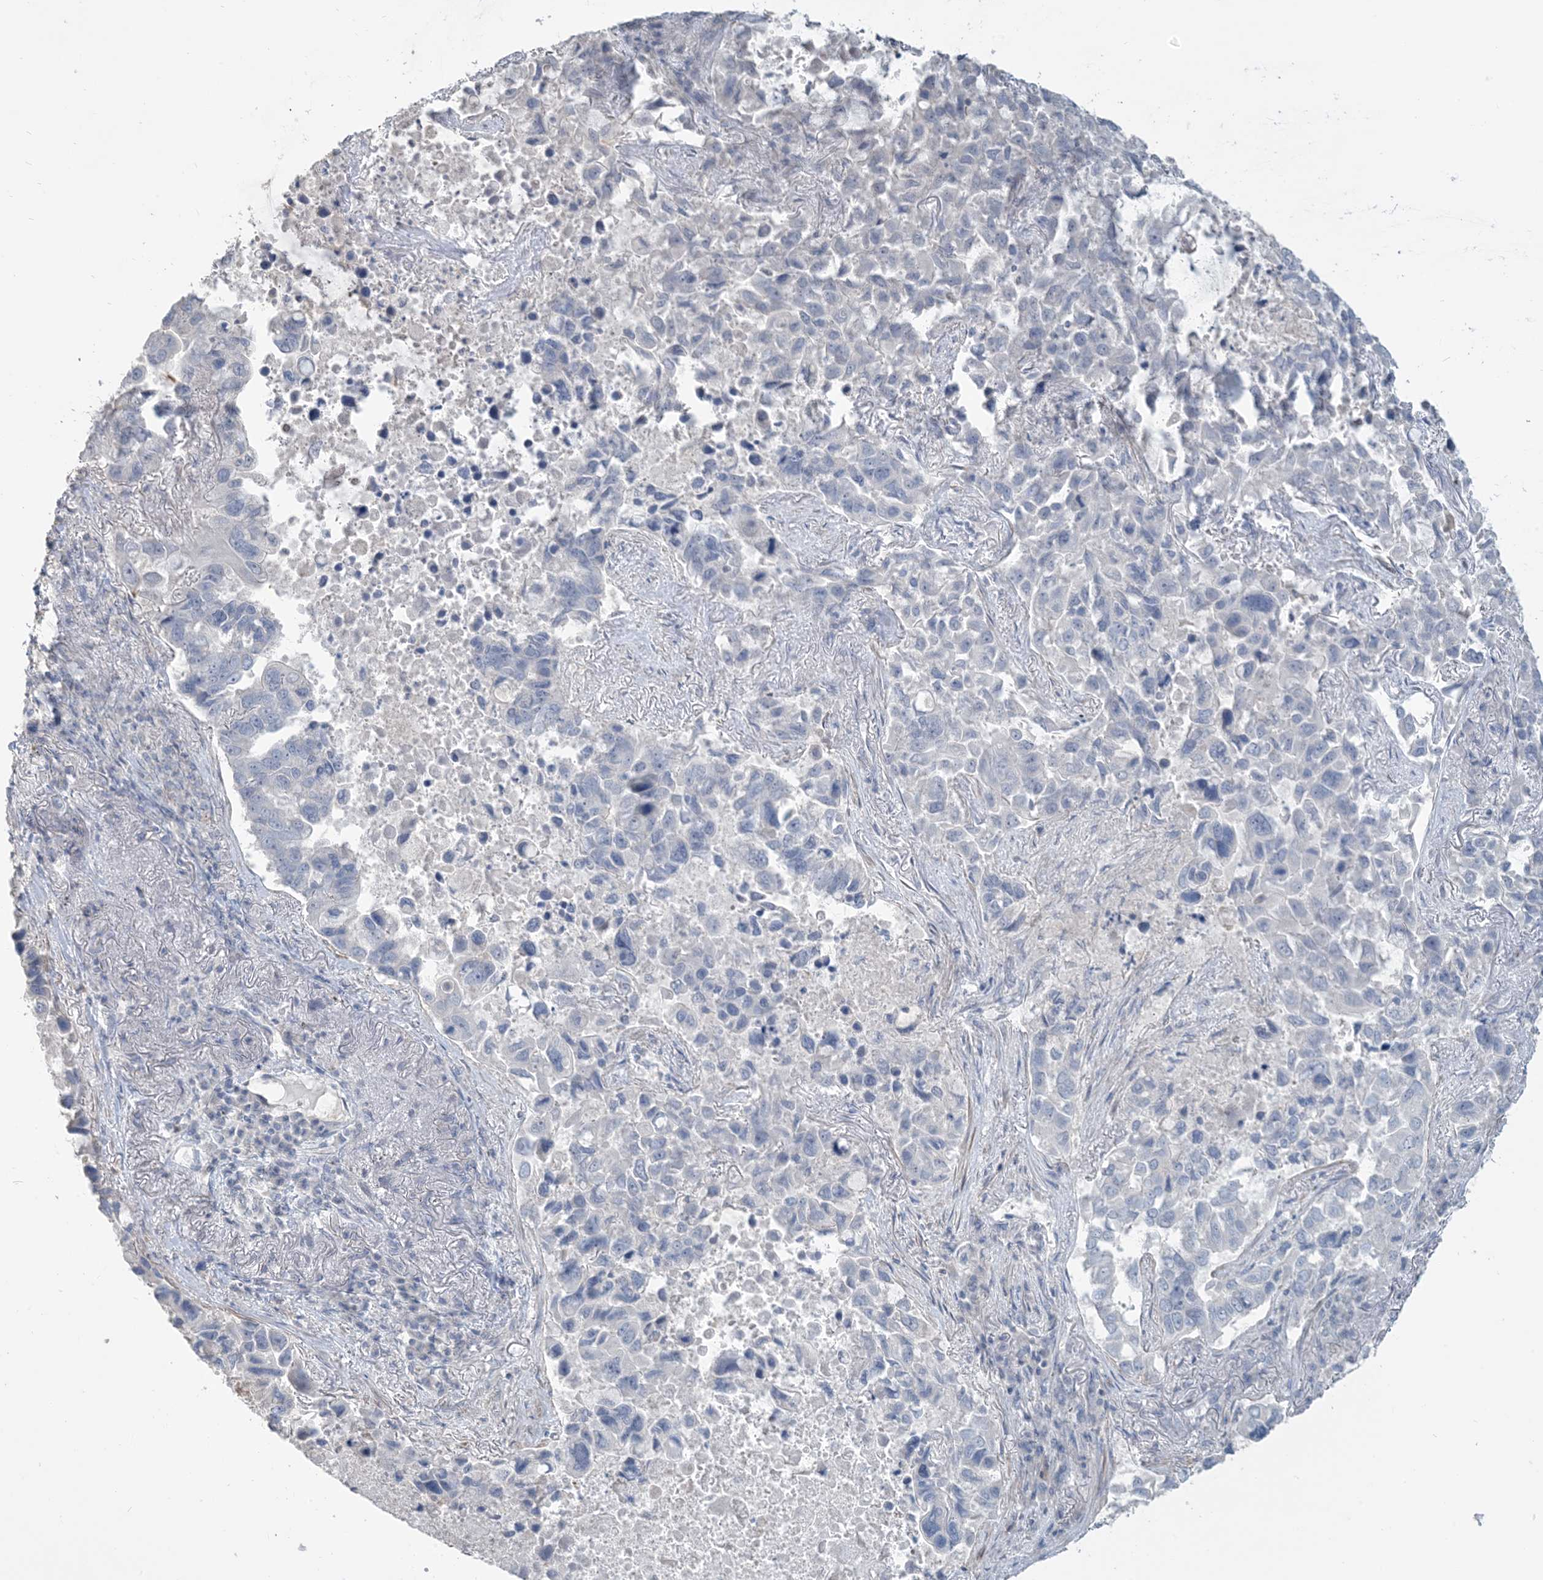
{"staining": {"intensity": "negative", "quantity": "none", "location": "none"}, "tissue": "lung cancer", "cell_type": "Tumor cells", "image_type": "cancer", "snomed": [{"axis": "morphology", "description": "Adenocarcinoma, NOS"}, {"axis": "topography", "description": "Lung"}], "caption": "An image of human adenocarcinoma (lung) is negative for staining in tumor cells. (Immunohistochemistry (ihc), brightfield microscopy, high magnification).", "gene": "NPHS2", "patient": {"sex": "male", "age": 64}}